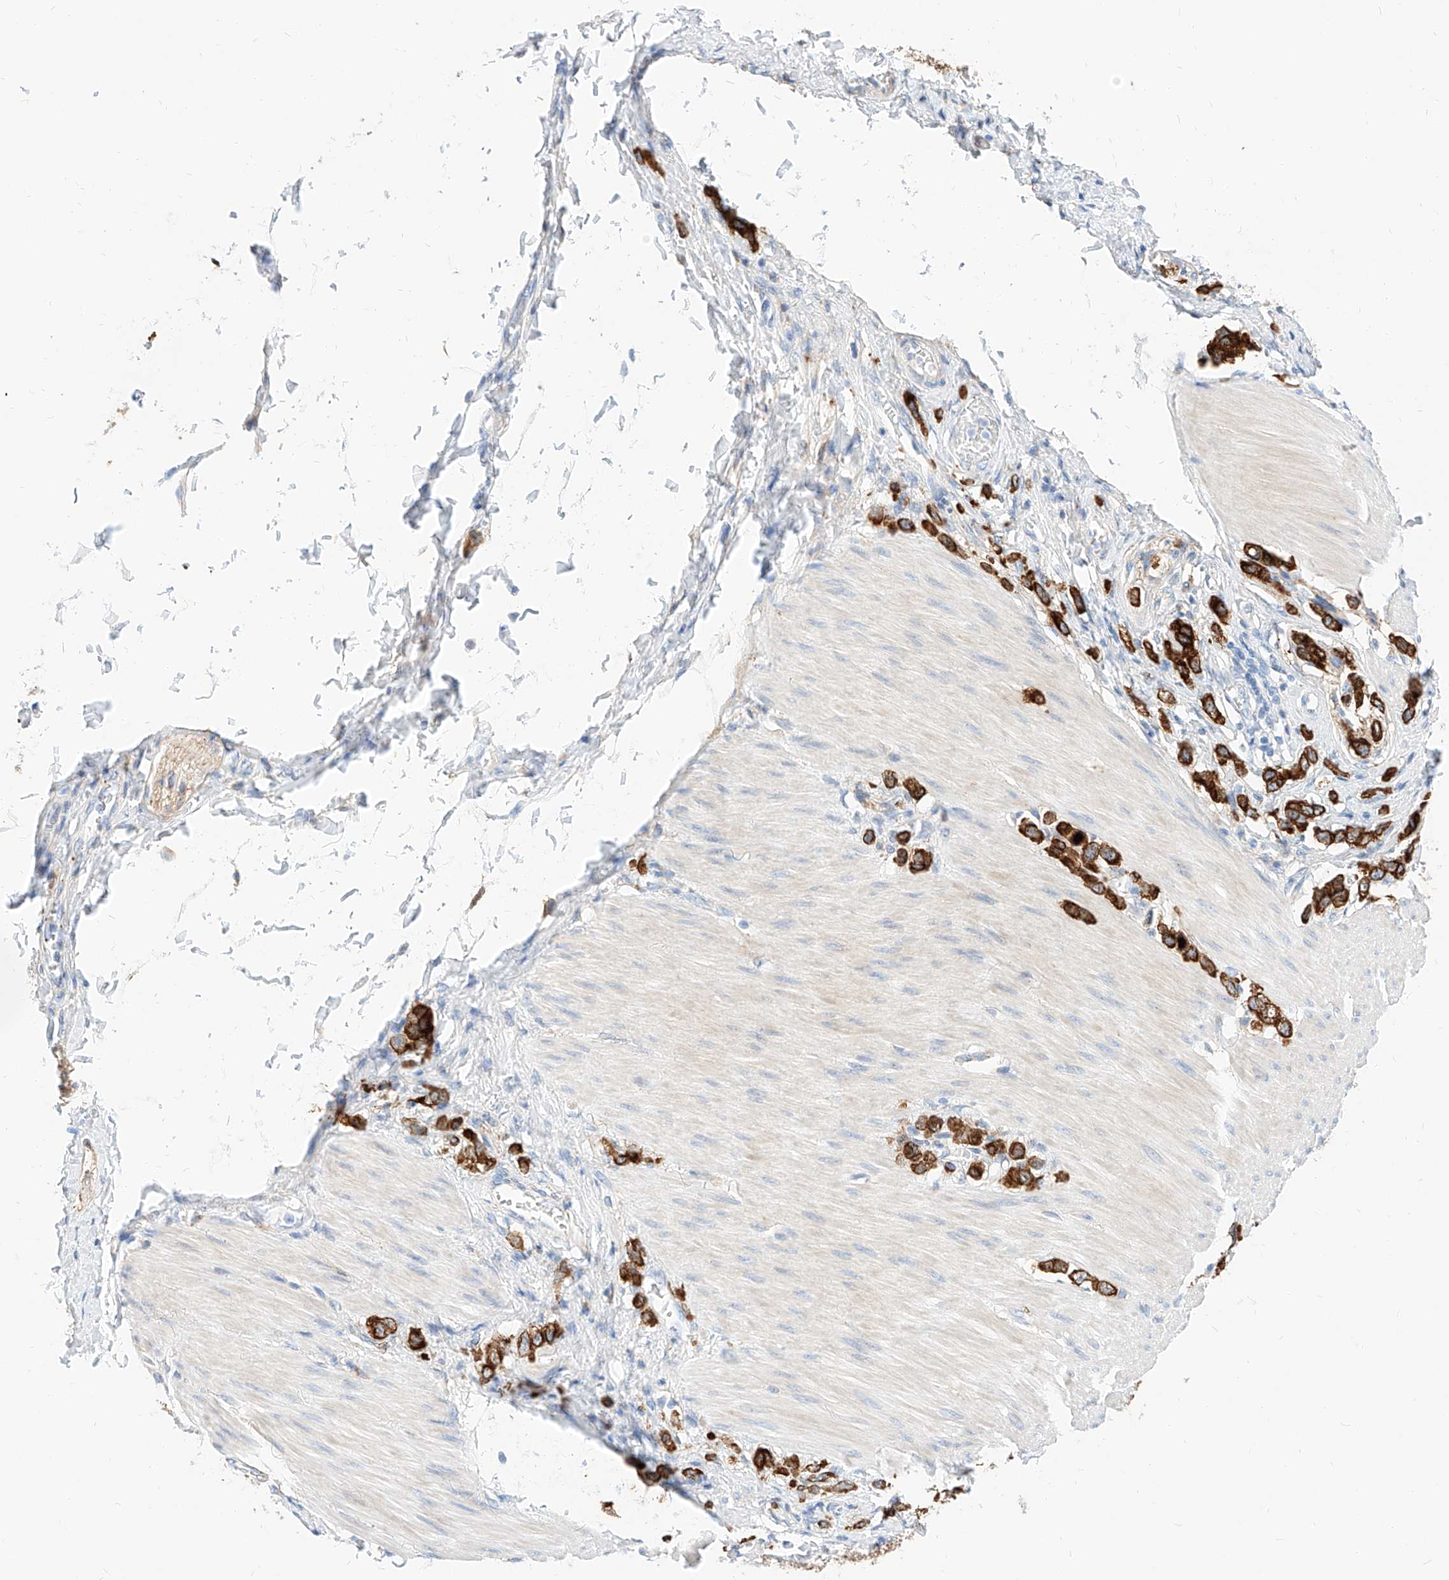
{"staining": {"intensity": "strong", "quantity": ">75%", "location": "cytoplasmic/membranous"}, "tissue": "stomach cancer", "cell_type": "Tumor cells", "image_type": "cancer", "snomed": [{"axis": "morphology", "description": "Adenocarcinoma, NOS"}, {"axis": "topography", "description": "Stomach"}], "caption": "Human stomach cancer (adenocarcinoma) stained for a protein (brown) displays strong cytoplasmic/membranous positive positivity in approximately >75% of tumor cells.", "gene": "MAP7", "patient": {"sex": "female", "age": 65}}